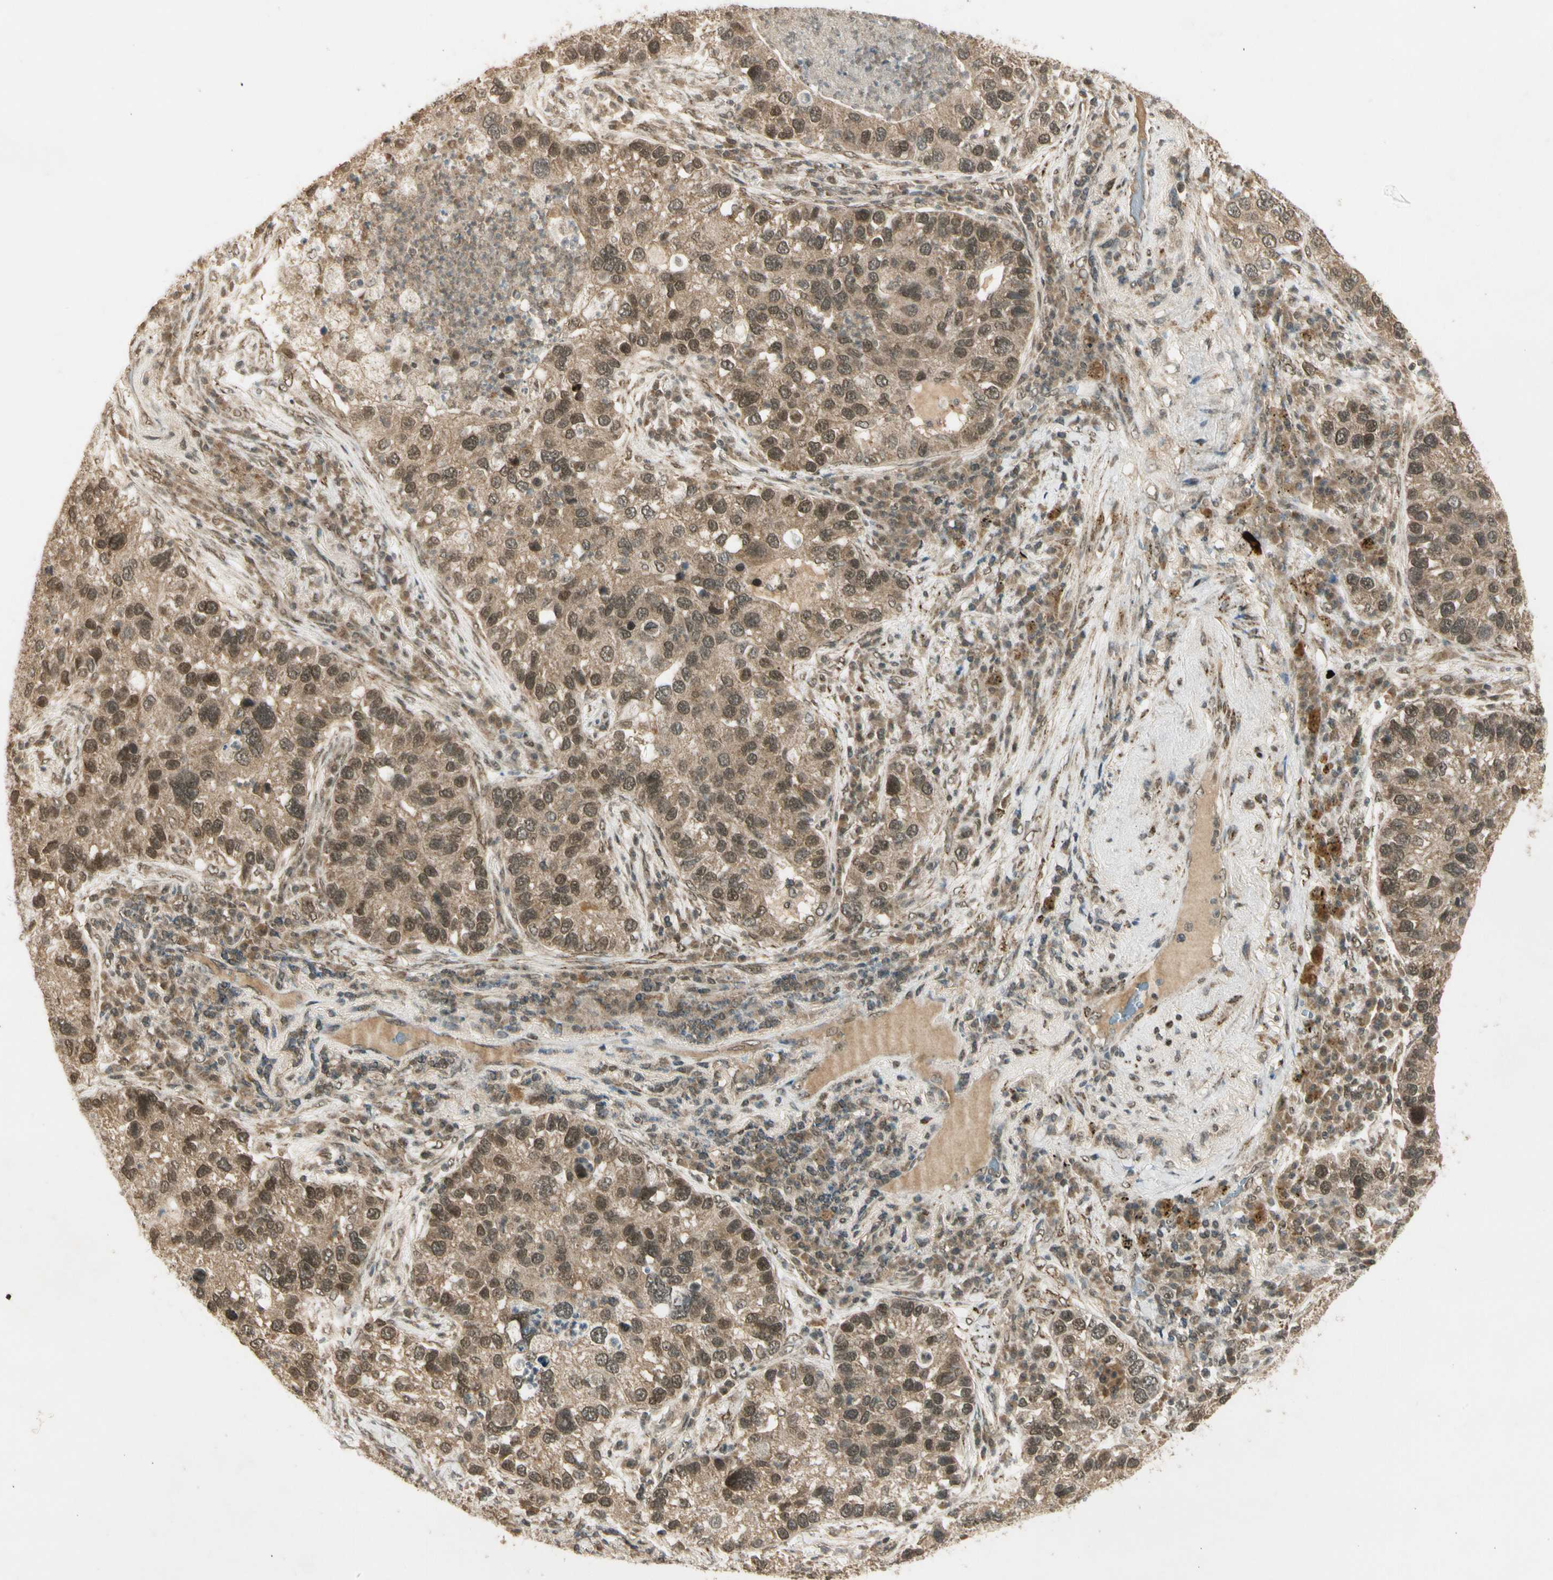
{"staining": {"intensity": "moderate", "quantity": "25%-75%", "location": "cytoplasmic/membranous,nuclear"}, "tissue": "lung cancer", "cell_type": "Tumor cells", "image_type": "cancer", "snomed": [{"axis": "morphology", "description": "Normal tissue, NOS"}, {"axis": "morphology", "description": "Adenocarcinoma, NOS"}, {"axis": "topography", "description": "Bronchus"}, {"axis": "topography", "description": "Lung"}], "caption": "This is a micrograph of IHC staining of lung adenocarcinoma, which shows moderate expression in the cytoplasmic/membranous and nuclear of tumor cells.", "gene": "ZNF135", "patient": {"sex": "male", "age": 54}}